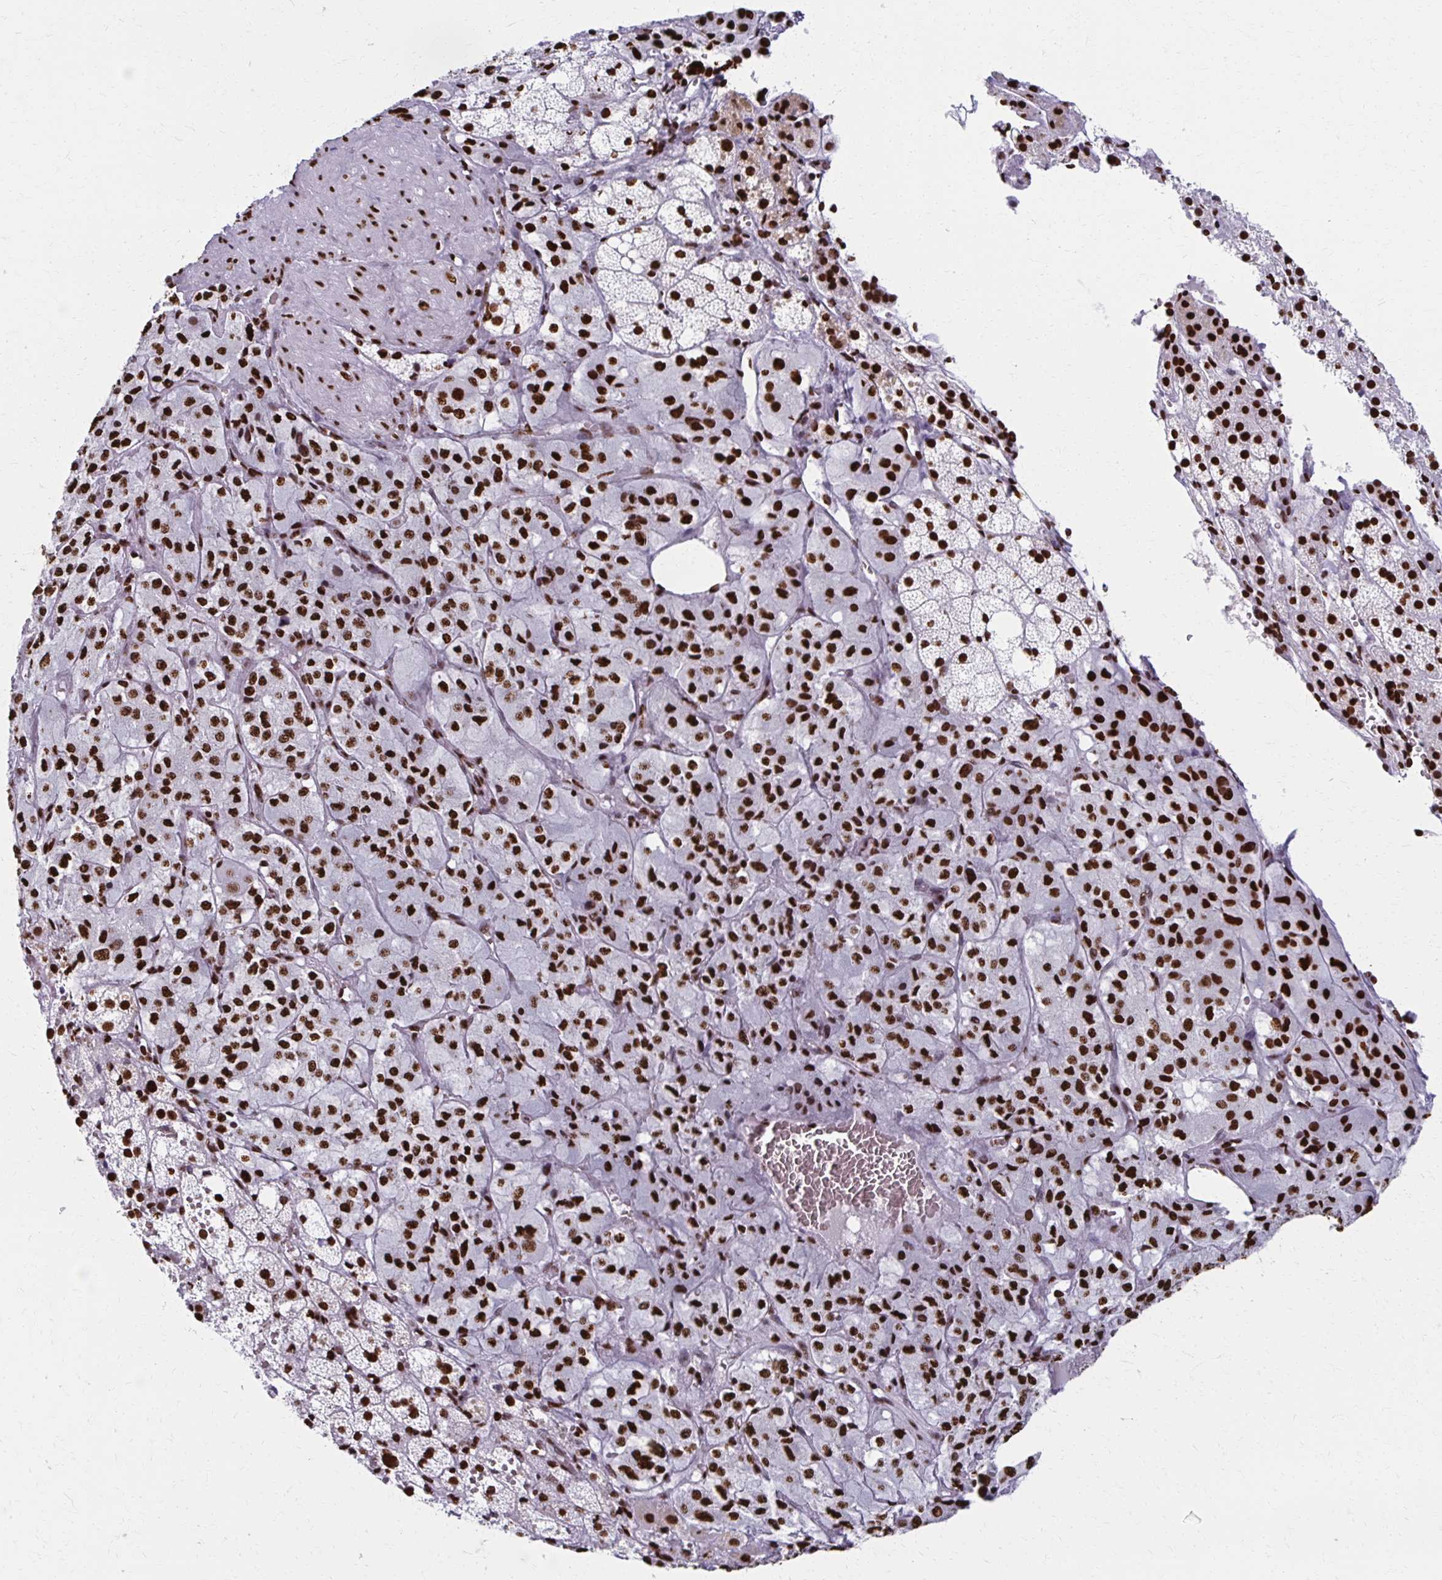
{"staining": {"intensity": "strong", "quantity": ">75%", "location": "nuclear"}, "tissue": "adrenal gland", "cell_type": "Glandular cells", "image_type": "normal", "snomed": [{"axis": "morphology", "description": "Normal tissue, NOS"}, {"axis": "topography", "description": "Adrenal gland"}], "caption": "High-power microscopy captured an immunohistochemistry (IHC) micrograph of unremarkable adrenal gland, revealing strong nuclear staining in approximately >75% of glandular cells.", "gene": "NONO", "patient": {"sex": "male", "age": 53}}